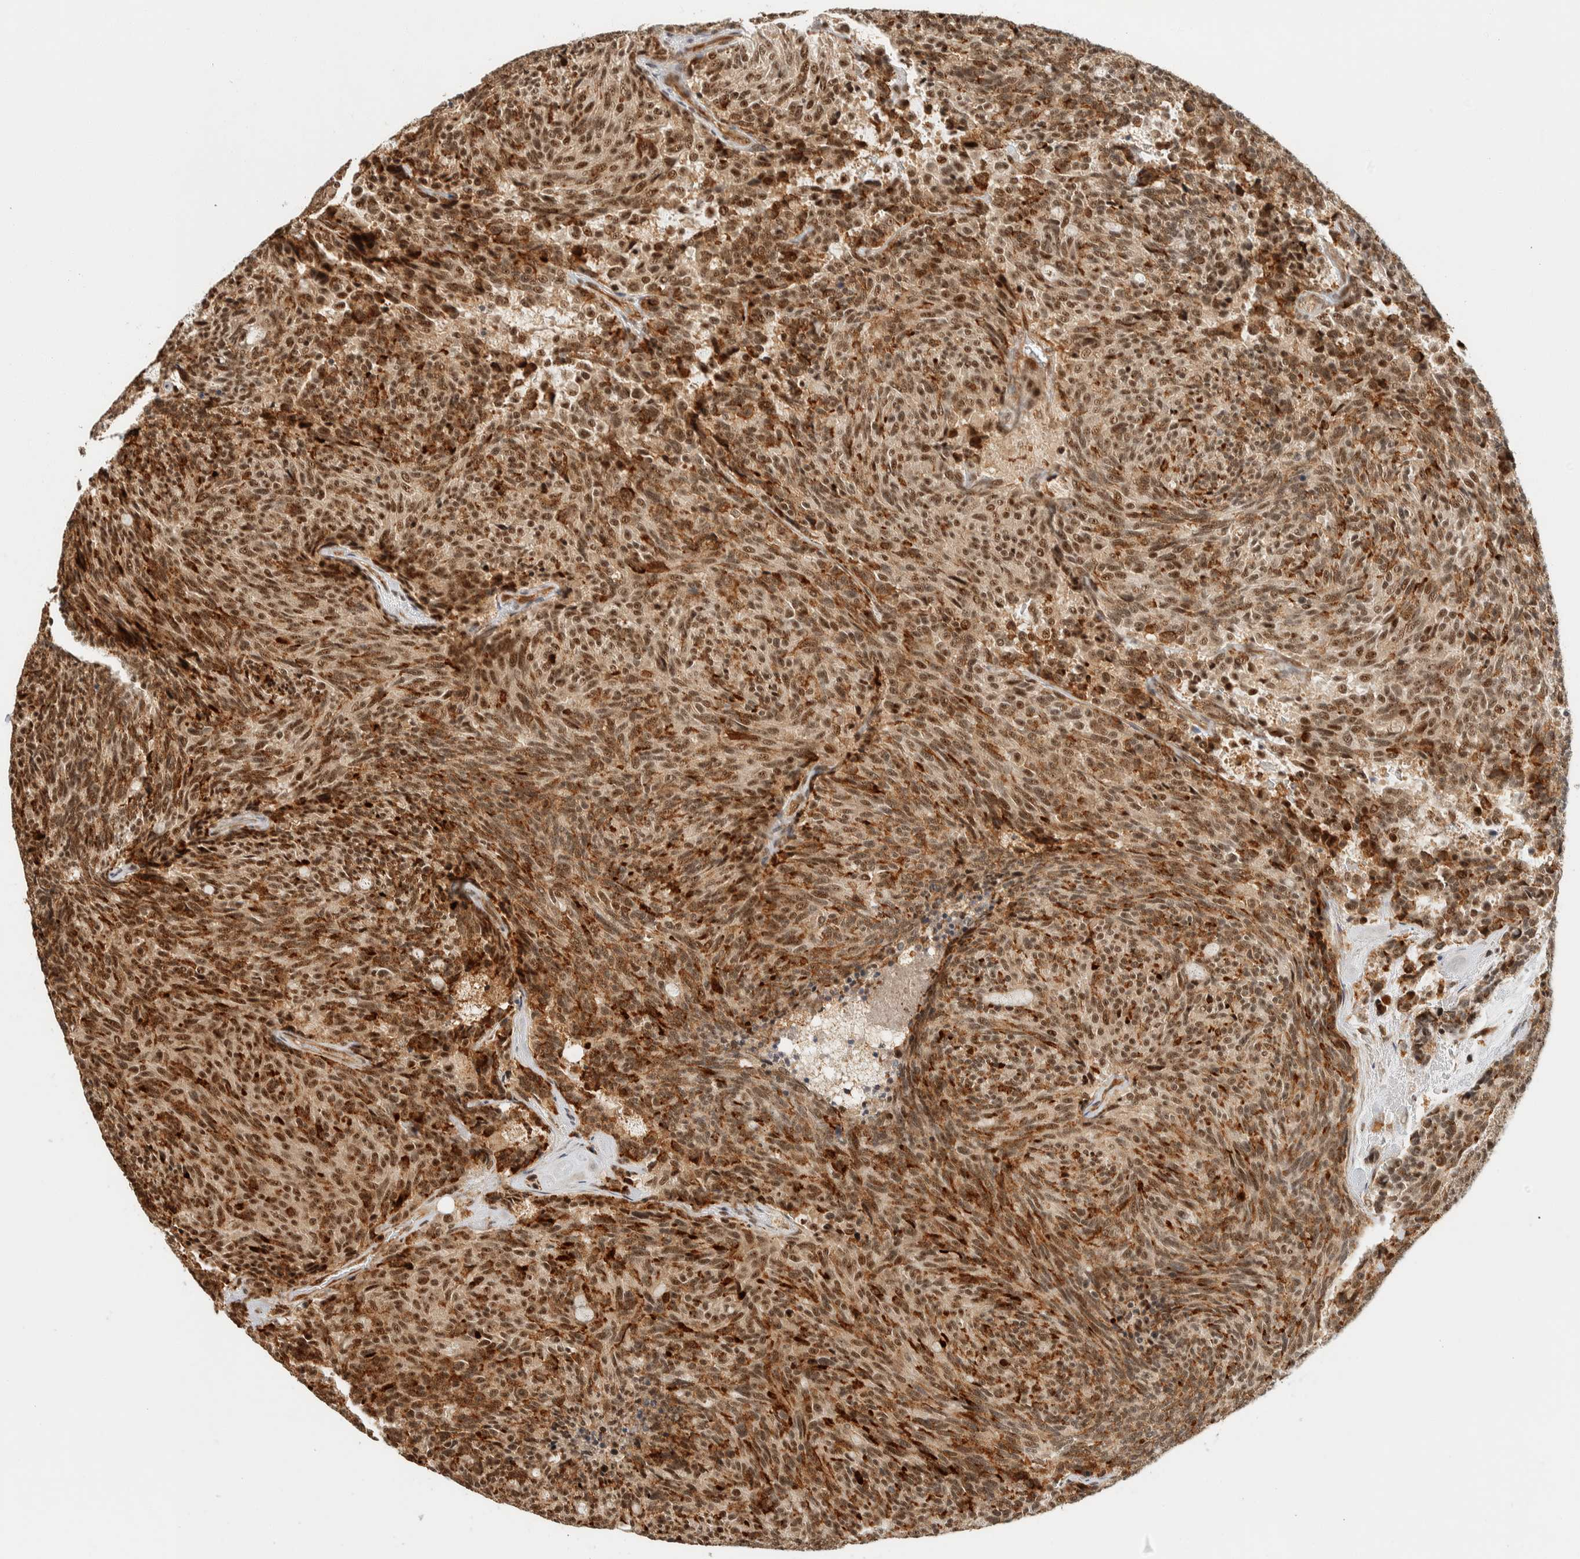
{"staining": {"intensity": "moderate", "quantity": ">75%", "location": "nuclear"}, "tissue": "carcinoid", "cell_type": "Tumor cells", "image_type": "cancer", "snomed": [{"axis": "morphology", "description": "Carcinoid, malignant, NOS"}, {"axis": "topography", "description": "Pancreas"}], "caption": "Immunohistochemical staining of carcinoid exhibits medium levels of moderate nuclear protein staining in about >75% of tumor cells.", "gene": "SIK1", "patient": {"sex": "female", "age": 54}}